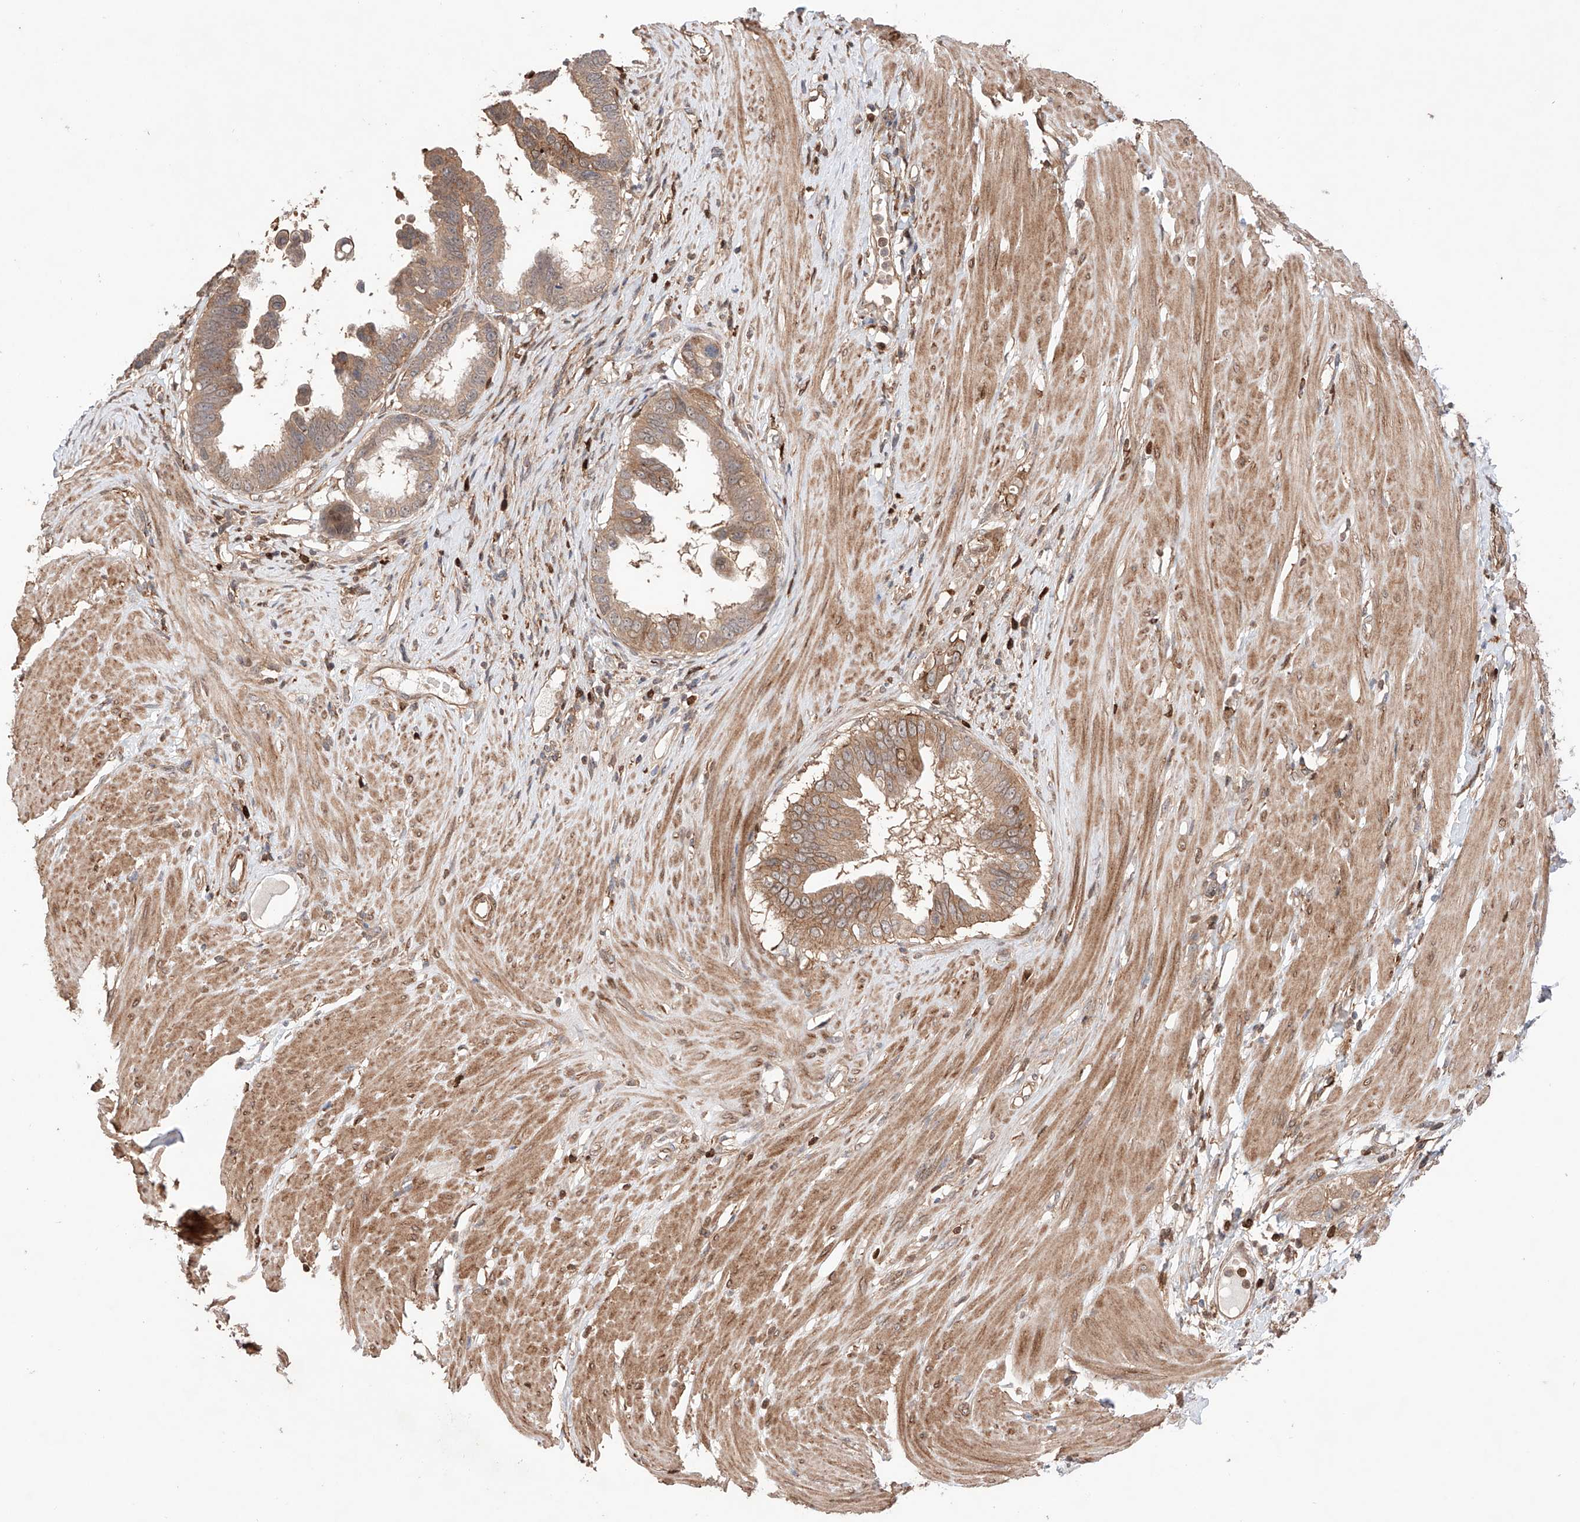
{"staining": {"intensity": "moderate", "quantity": ">75%", "location": "cytoplasmic/membranous"}, "tissue": "pancreatic cancer", "cell_type": "Tumor cells", "image_type": "cancer", "snomed": [{"axis": "morphology", "description": "Adenocarcinoma, NOS"}, {"axis": "topography", "description": "Pancreas"}], "caption": "Immunohistochemistry (IHC) photomicrograph of neoplastic tissue: human pancreatic cancer (adenocarcinoma) stained using IHC demonstrates medium levels of moderate protein expression localized specifically in the cytoplasmic/membranous of tumor cells, appearing as a cytoplasmic/membranous brown color.", "gene": "IGSF22", "patient": {"sex": "female", "age": 56}}